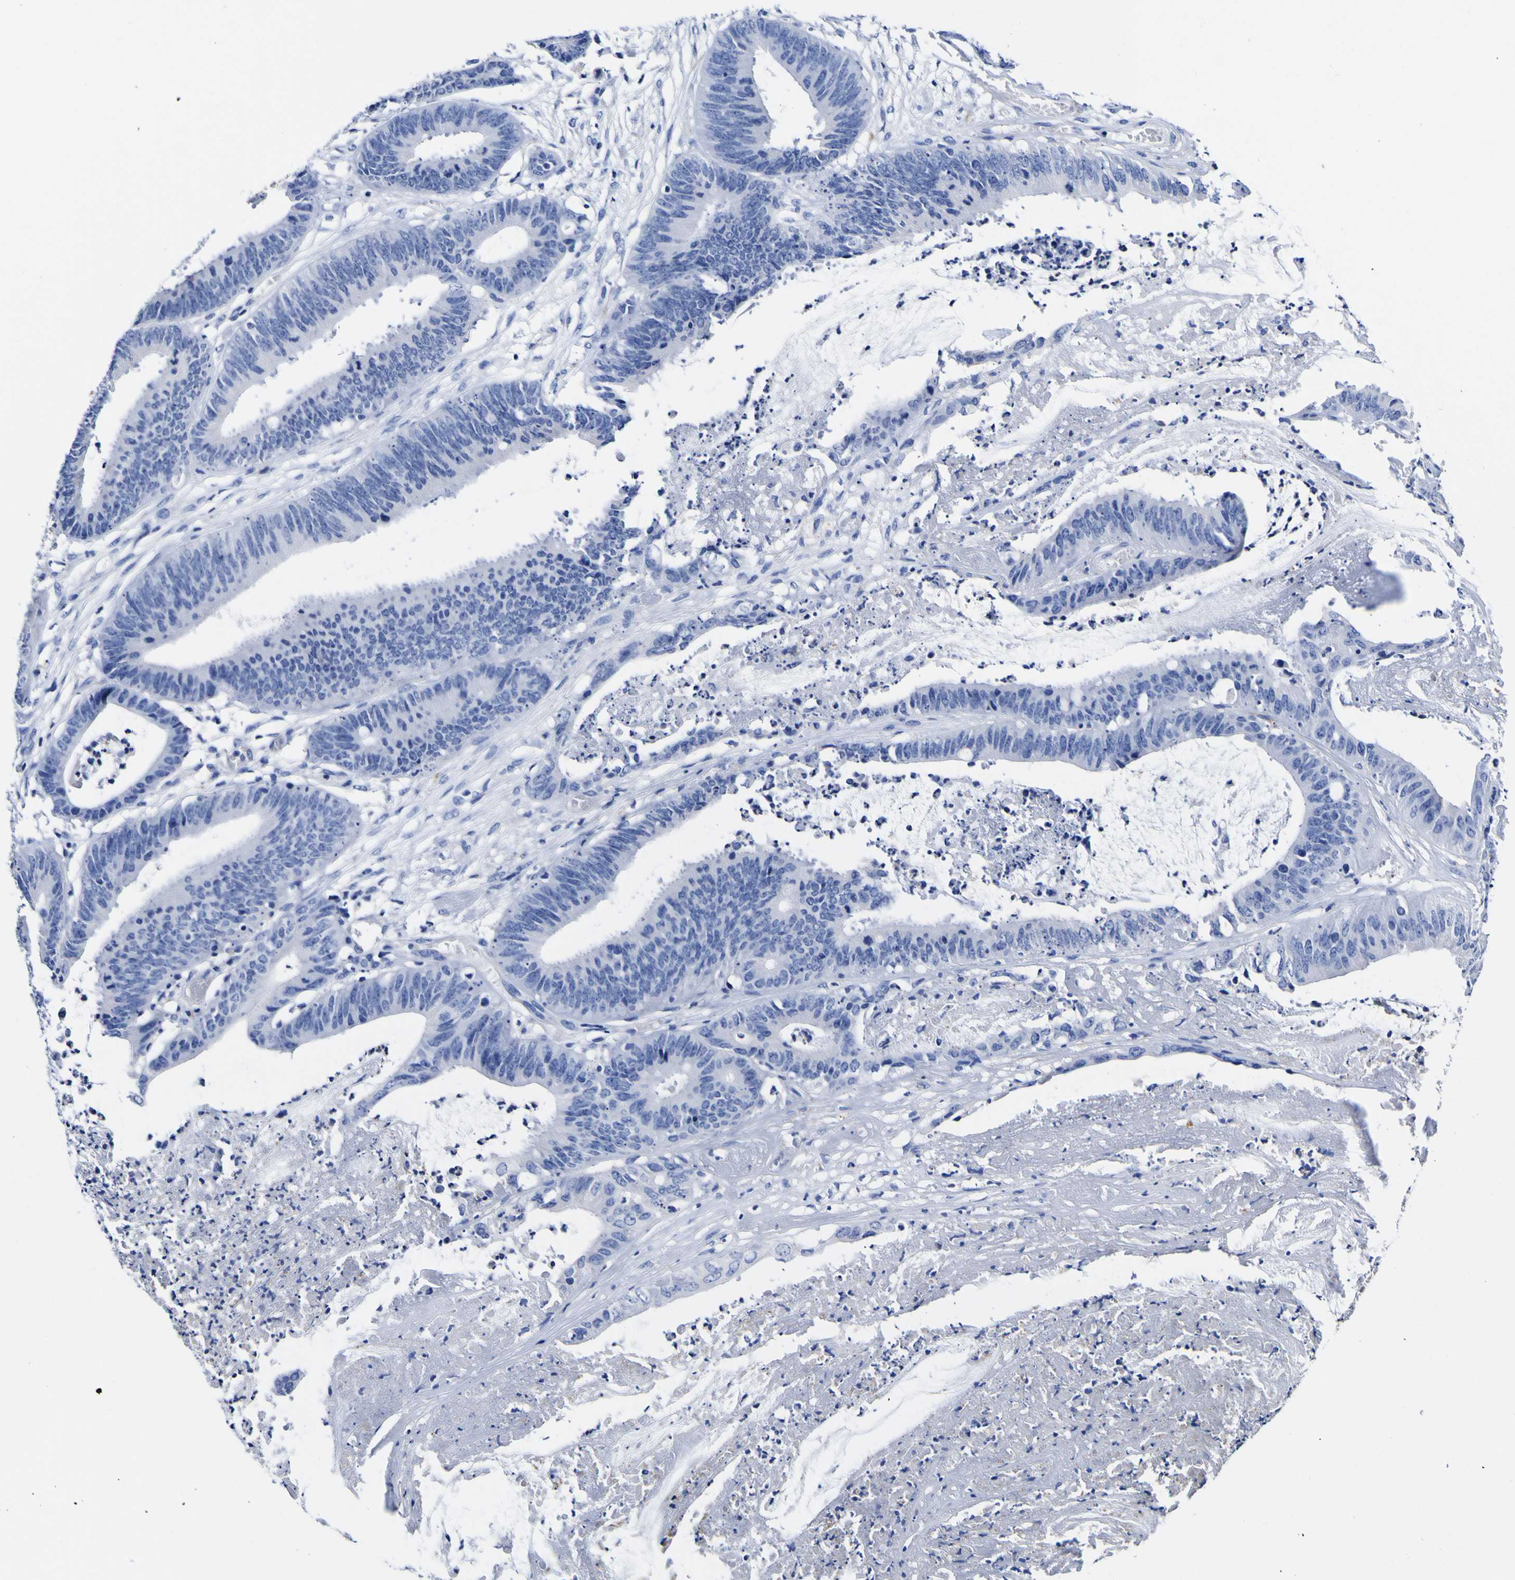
{"staining": {"intensity": "negative", "quantity": "none", "location": "none"}, "tissue": "colorectal cancer", "cell_type": "Tumor cells", "image_type": "cancer", "snomed": [{"axis": "morphology", "description": "Adenocarcinoma, NOS"}, {"axis": "topography", "description": "Rectum"}], "caption": "Adenocarcinoma (colorectal) stained for a protein using immunohistochemistry (IHC) shows no expression tumor cells.", "gene": "HLA-DQA1", "patient": {"sex": "female", "age": 66}}